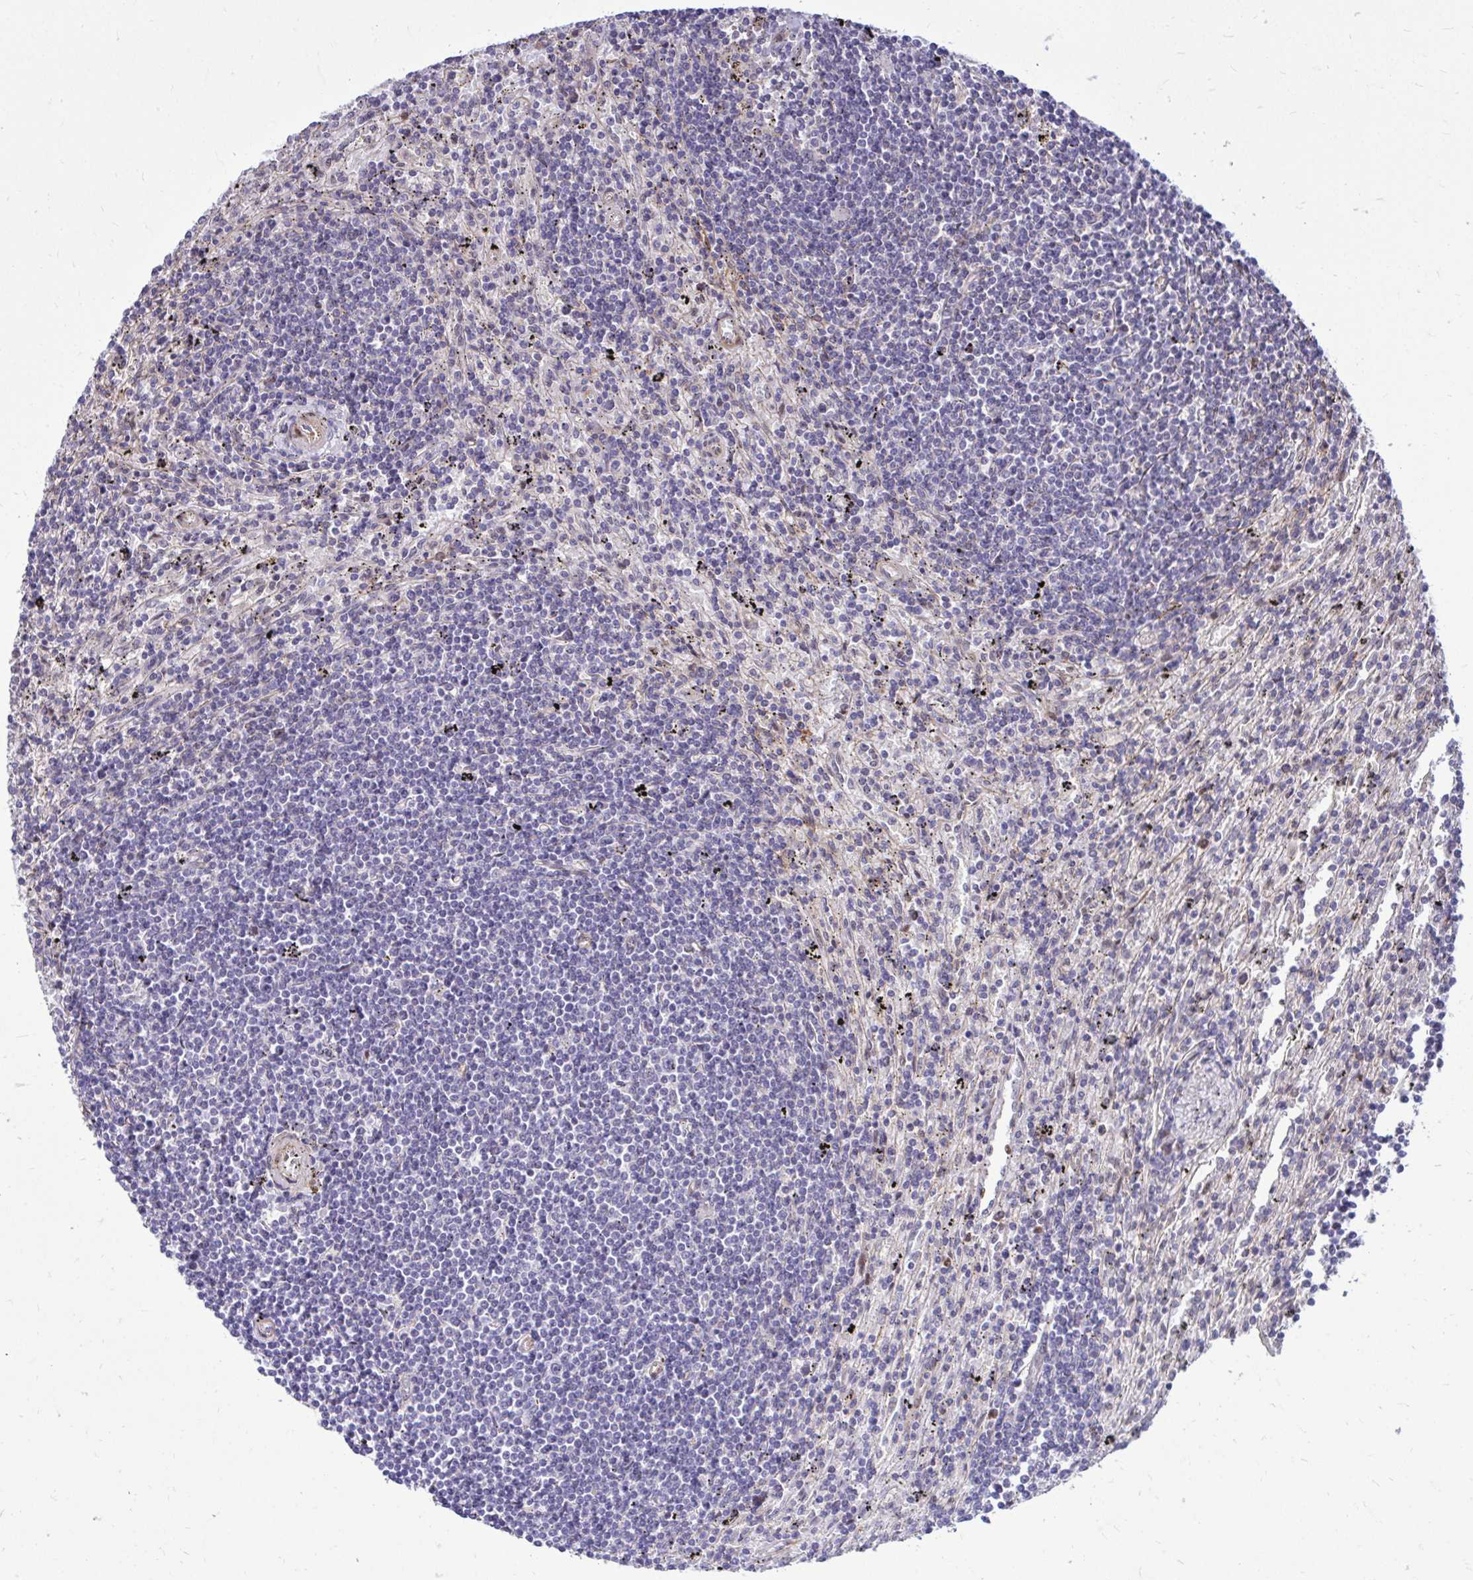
{"staining": {"intensity": "negative", "quantity": "none", "location": "none"}, "tissue": "lymphoma", "cell_type": "Tumor cells", "image_type": "cancer", "snomed": [{"axis": "morphology", "description": "Malignant lymphoma, non-Hodgkin's type, Low grade"}, {"axis": "topography", "description": "Spleen"}], "caption": "Micrograph shows no significant protein positivity in tumor cells of malignant lymphoma, non-Hodgkin's type (low-grade).", "gene": "TRIP6", "patient": {"sex": "male", "age": 76}}